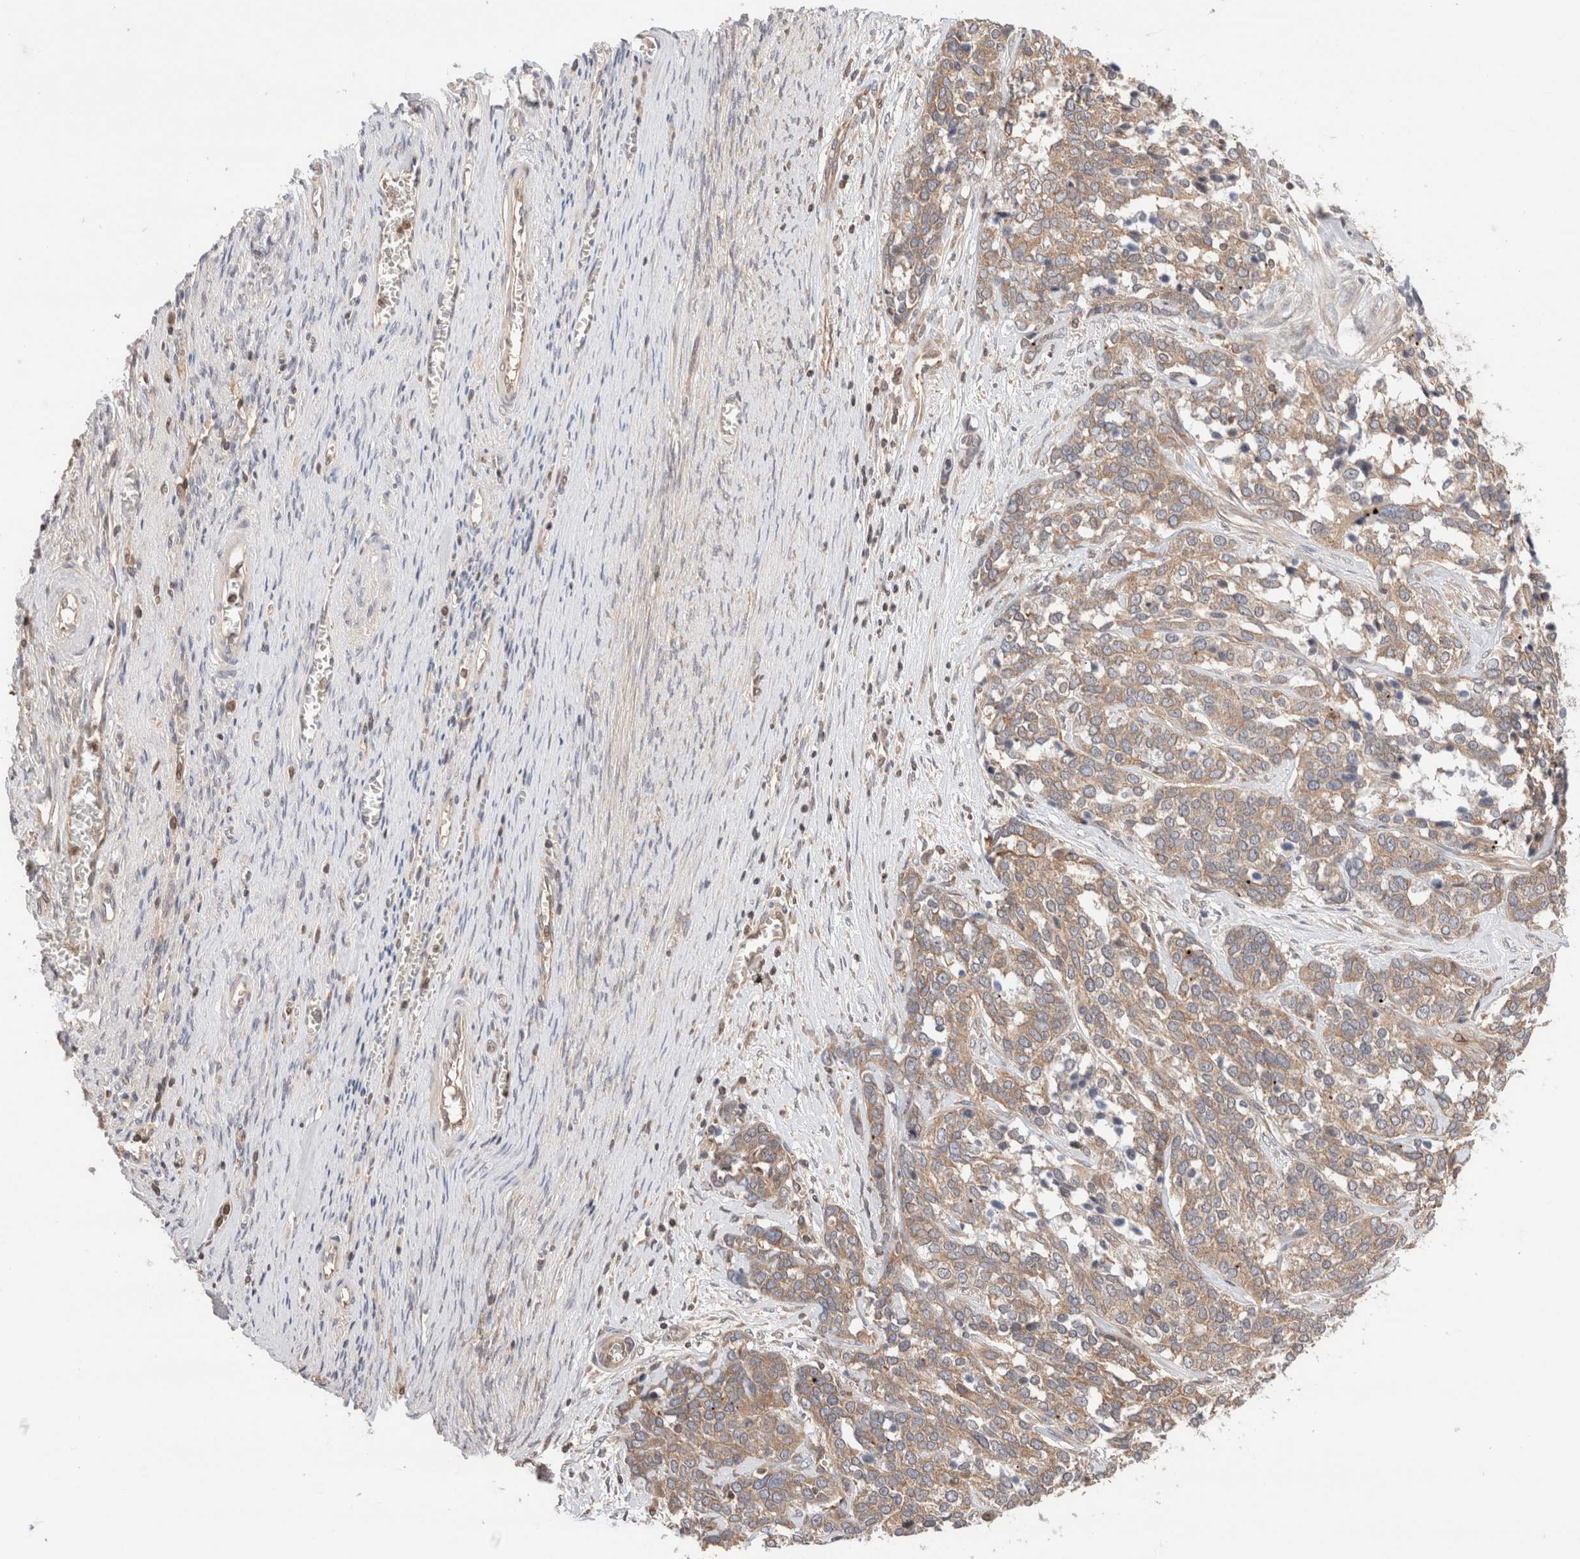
{"staining": {"intensity": "moderate", "quantity": ">75%", "location": "cytoplasmic/membranous"}, "tissue": "ovarian cancer", "cell_type": "Tumor cells", "image_type": "cancer", "snomed": [{"axis": "morphology", "description": "Cystadenocarcinoma, serous, NOS"}, {"axis": "topography", "description": "Ovary"}], "caption": "Ovarian serous cystadenocarcinoma stained for a protein (brown) displays moderate cytoplasmic/membranous positive expression in about >75% of tumor cells.", "gene": "SIKE1", "patient": {"sex": "female", "age": 44}}